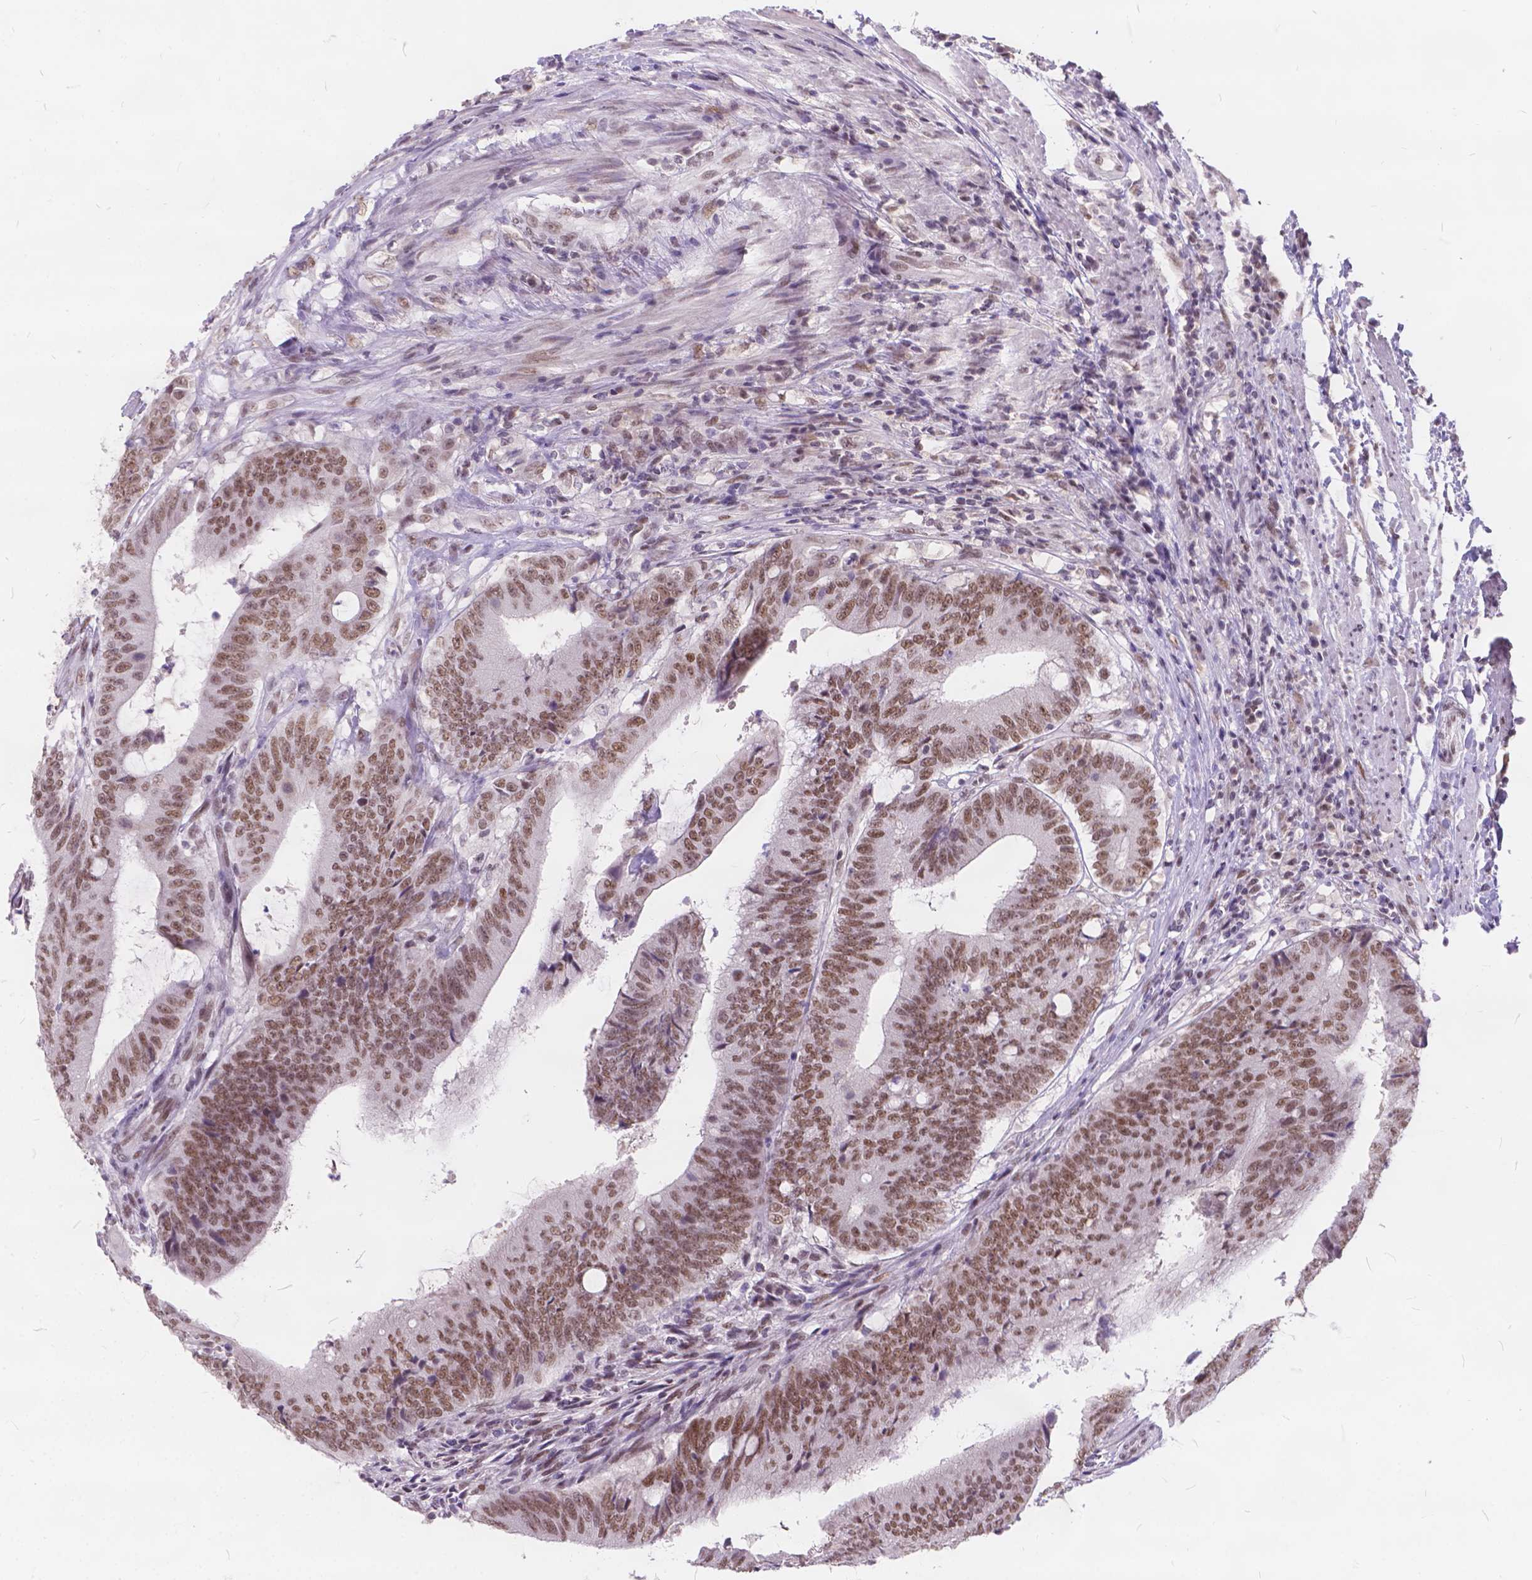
{"staining": {"intensity": "weak", "quantity": ">75%", "location": "nuclear"}, "tissue": "colorectal cancer", "cell_type": "Tumor cells", "image_type": "cancer", "snomed": [{"axis": "morphology", "description": "Adenocarcinoma, NOS"}, {"axis": "topography", "description": "Colon"}], "caption": "Protein staining reveals weak nuclear staining in approximately >75% of tumor cells in colorectal cancer (adenocarcinoma).", "gene": "FAM53A", "patient": {"sex": "female", "age": 43}}